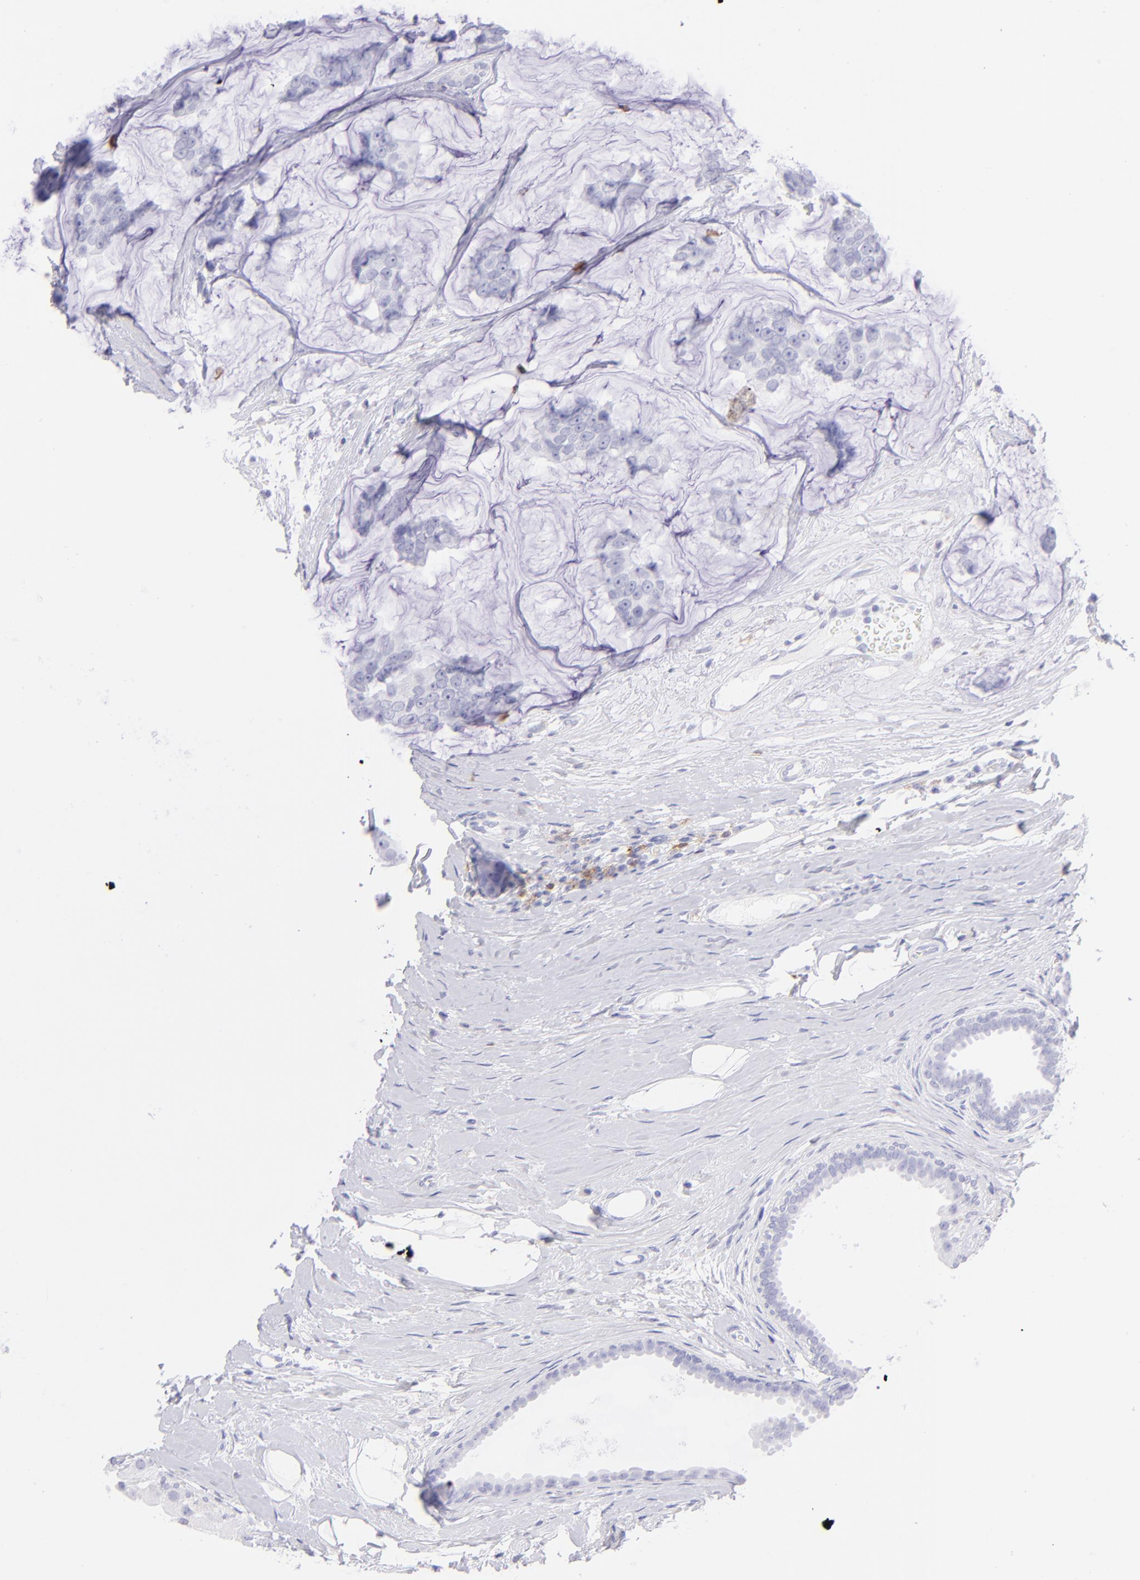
{"staining": {"intensity": "negative", "quantity": "none", "location": "none"}, "tissue": "breast cancer", "cell_type": "Tumor cells", "image_type": "cancer", "snomed": [{"axis": "morphology", "description": "Normal tissue, NOS"}, {"axis": "morphology", "description": "Duct carcinoma"}, {"axis": "topography", "description": "Breast"}], "caption": "Tumor cells are negative for brown protein staining in intraductal carcinoma (breast).", "gene": "CD72", "patient": {"sex": "female", "age": 50}}